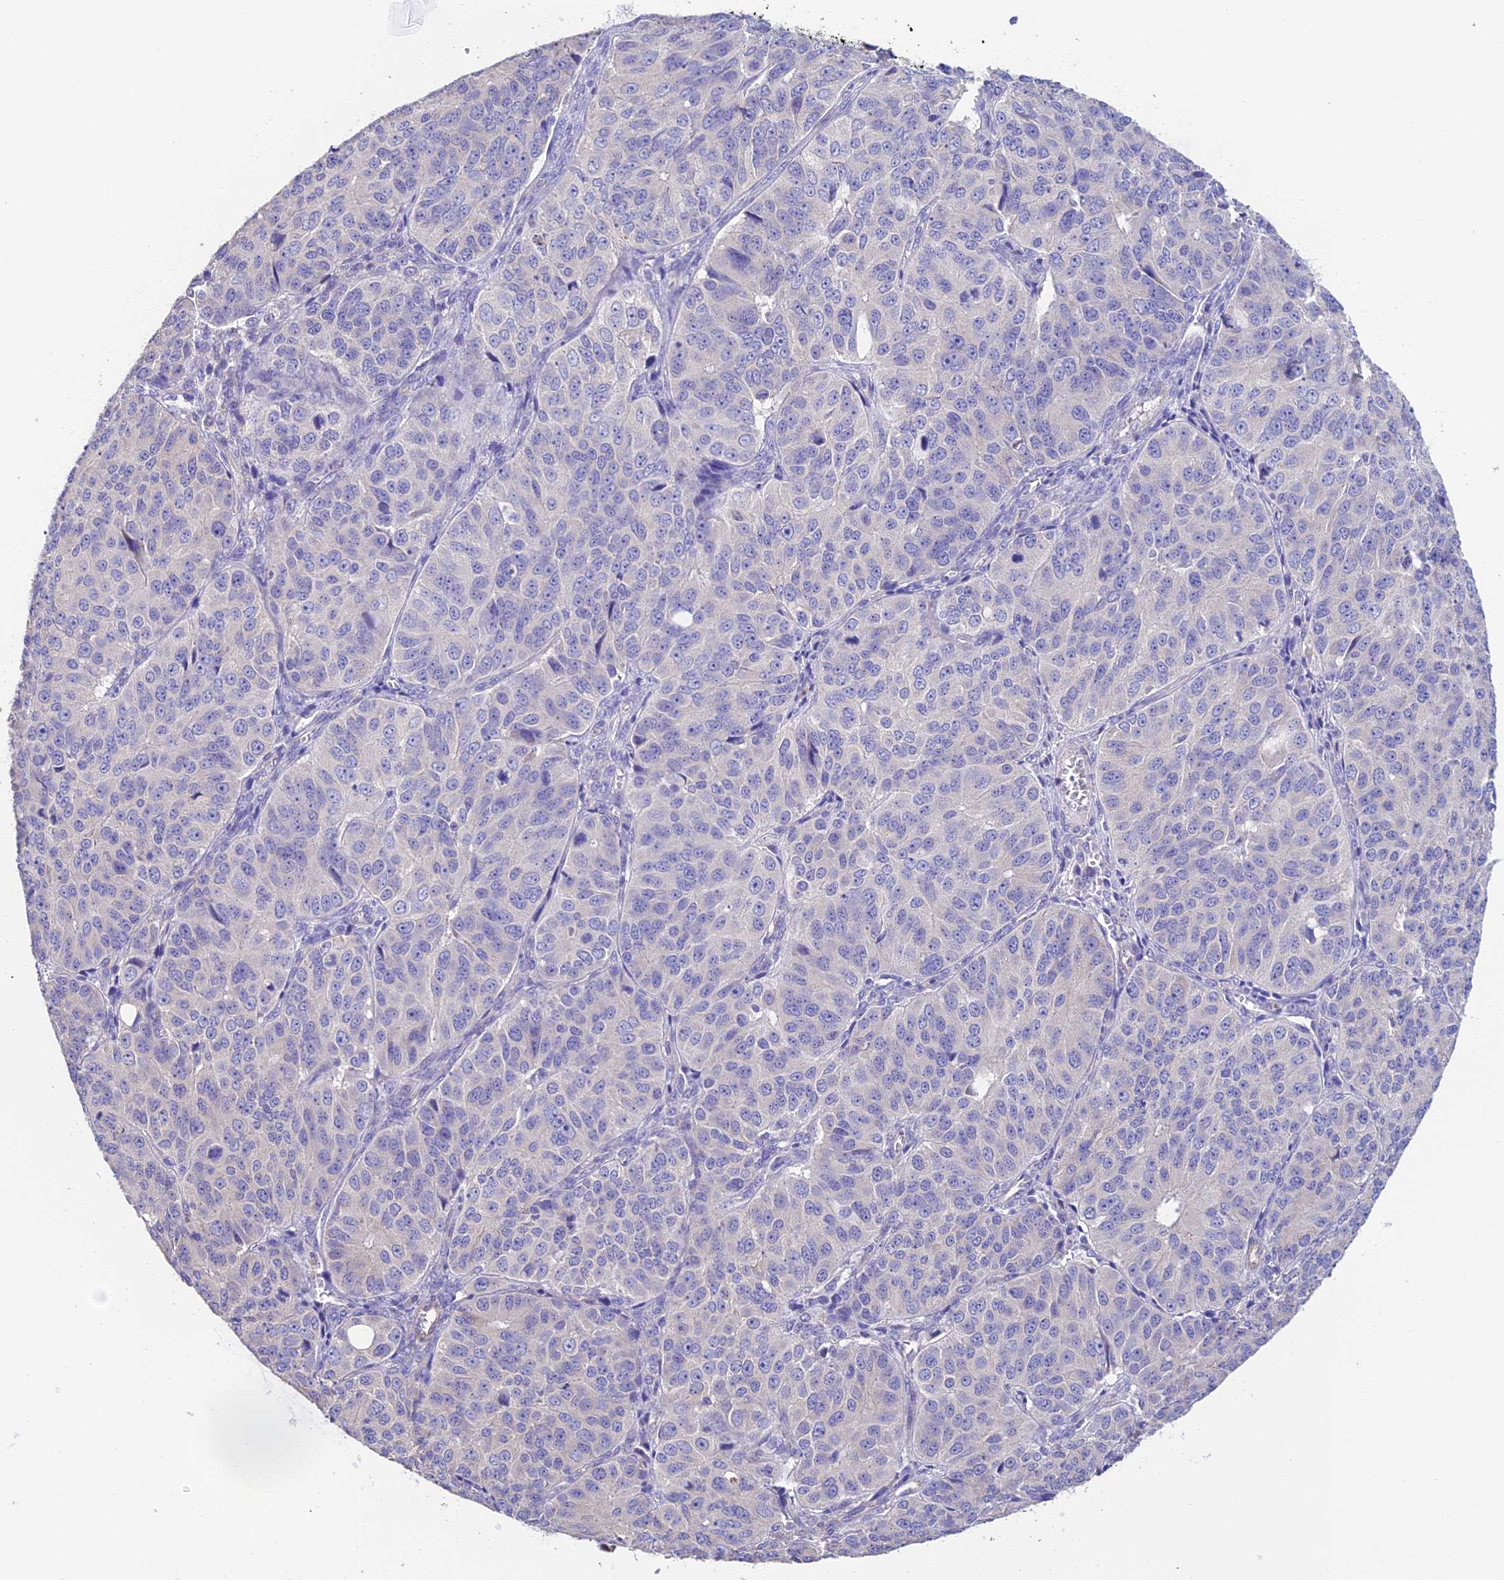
{"staining": {"intensity": "negative", "quantity": "none", "location": "none"}, "tissue": "ovarian cancer", "cell_type": "Tumor cells", "image_type": "cancer", "snomed": [{"axis": "morphology", "description": "Carcinoma, endometroid"}, {"axis": "topography", "description": "Ovary"}], "caption": "Immunohistochemistry micrograph of ovarian endometroid carcinoma stained for a protein (brown), which reveals no staining in tumor cells. (Stains: DAB immunohistochemistry (IHC) with hematoxylin counter stain, Microscopy: brightfield microscopy at high magnification).", "gene": "EMC3", "patient": {"sex": "female", "age": 51}}